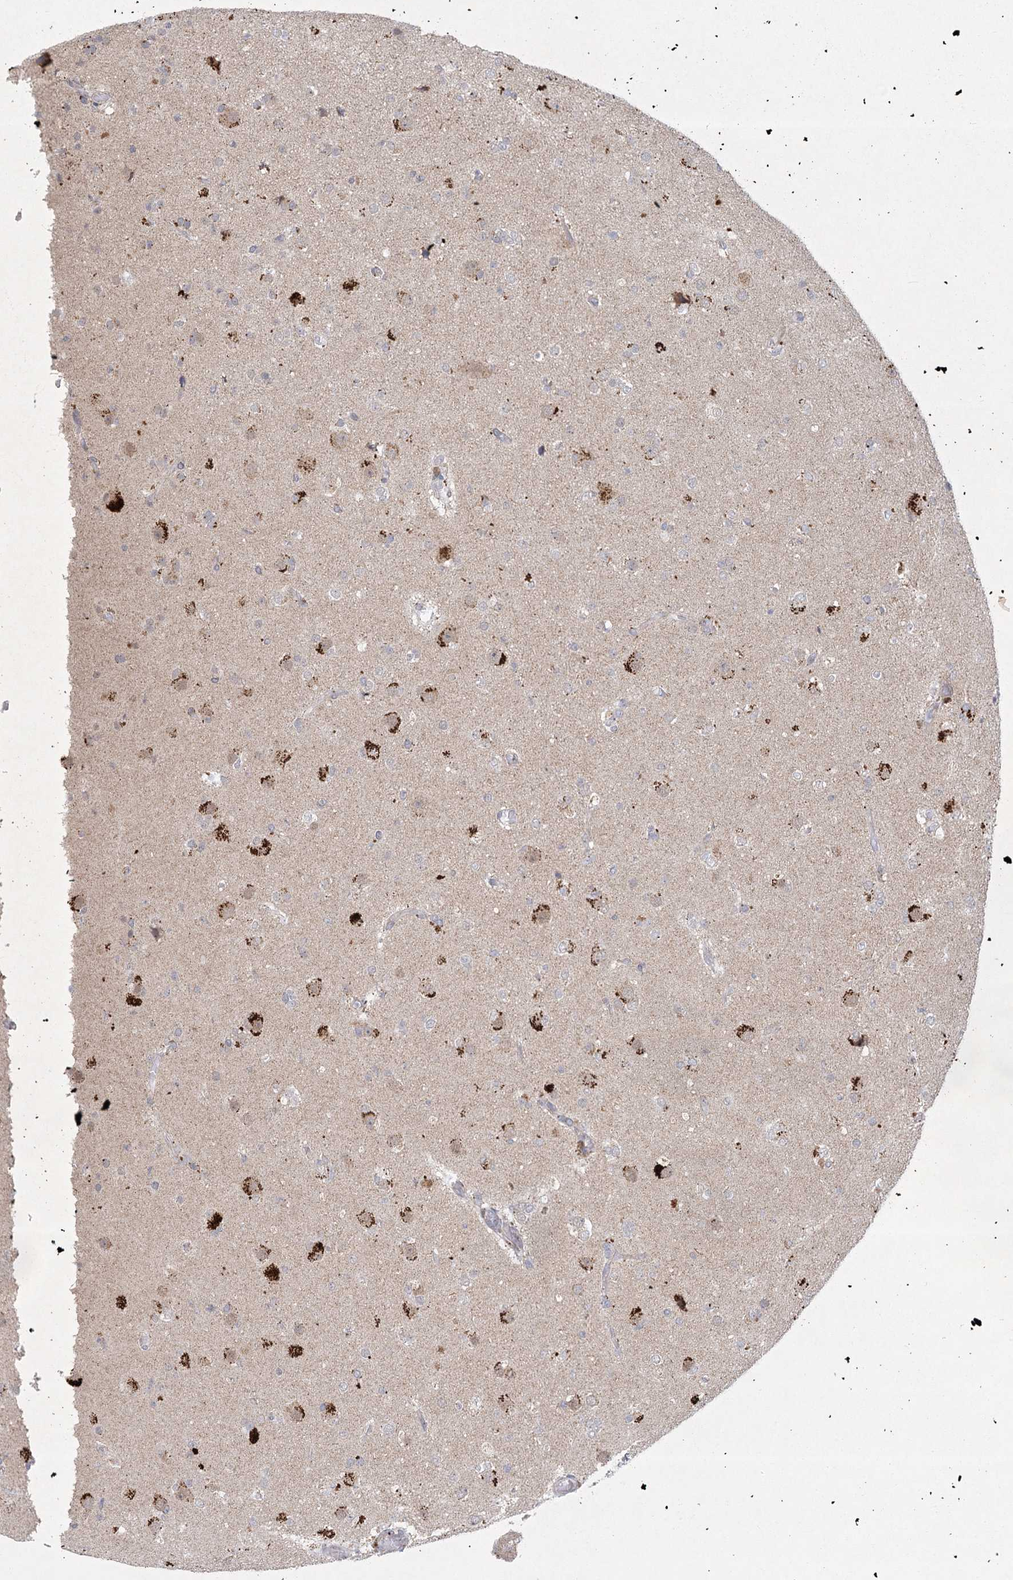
{"staining": {"intensity": "moderate", "quantity": "<25%", "location": "cytoplasmic/membranous"}, "tissue": "glioma", "cell_type": "Tumor cells", "image_type": "cancer", "snomed": [{"axis": "morphology", "description": "Glioma, malignant, Low grade"}, {"axis": "topography", "description": "Brain"}], "caption": "An image showing moderate cytoplasmic/membranous positivity in approximately <25% of tumor cells in glioma, as visualized by brown immunohistochemical staining.", "gene": "CIB4", "patient": {"sex": "male", "age": 65}}